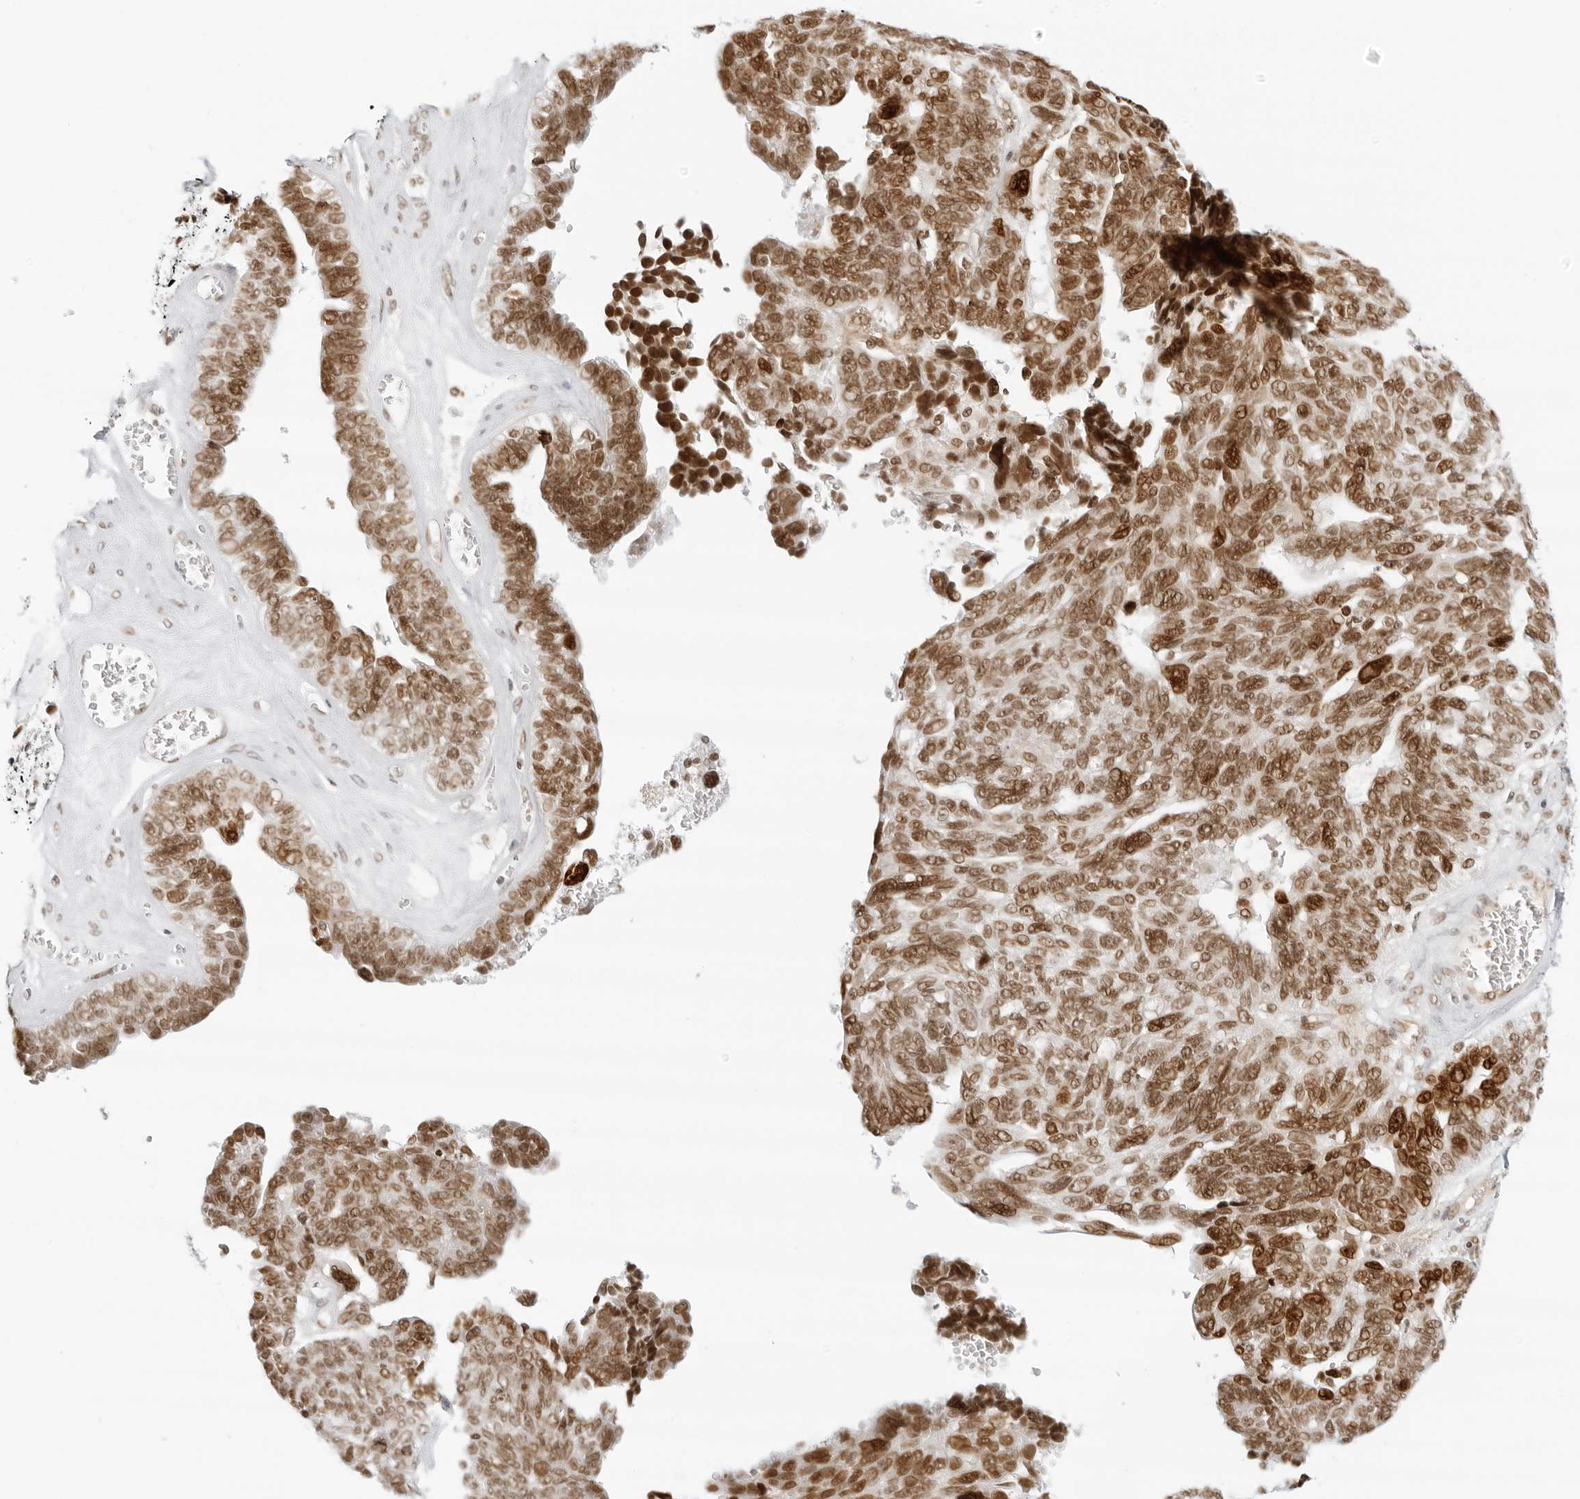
{"staining": {"intensity": "moderate", "quantity": ">75%", "location": "nuclear"}, "tissue": "ovarian cancer", "cell_type": "Tumor cells", "image_type": "cancer", "snomed": [{"axis": "morphology", "description": "Cystadenocarcinoma, serous, NOS"}, {"axis": "topography", "description": "Ovary"}], "caption": "Approximately >75% of tumor cells in human serous cystadenocarcinoma (ovarian) reveal moderate nuclear protein staining as visualized by brown immunohistochemical staining.", "gene": "RCC1", "patient": {"sex": "female", "age": 79}}